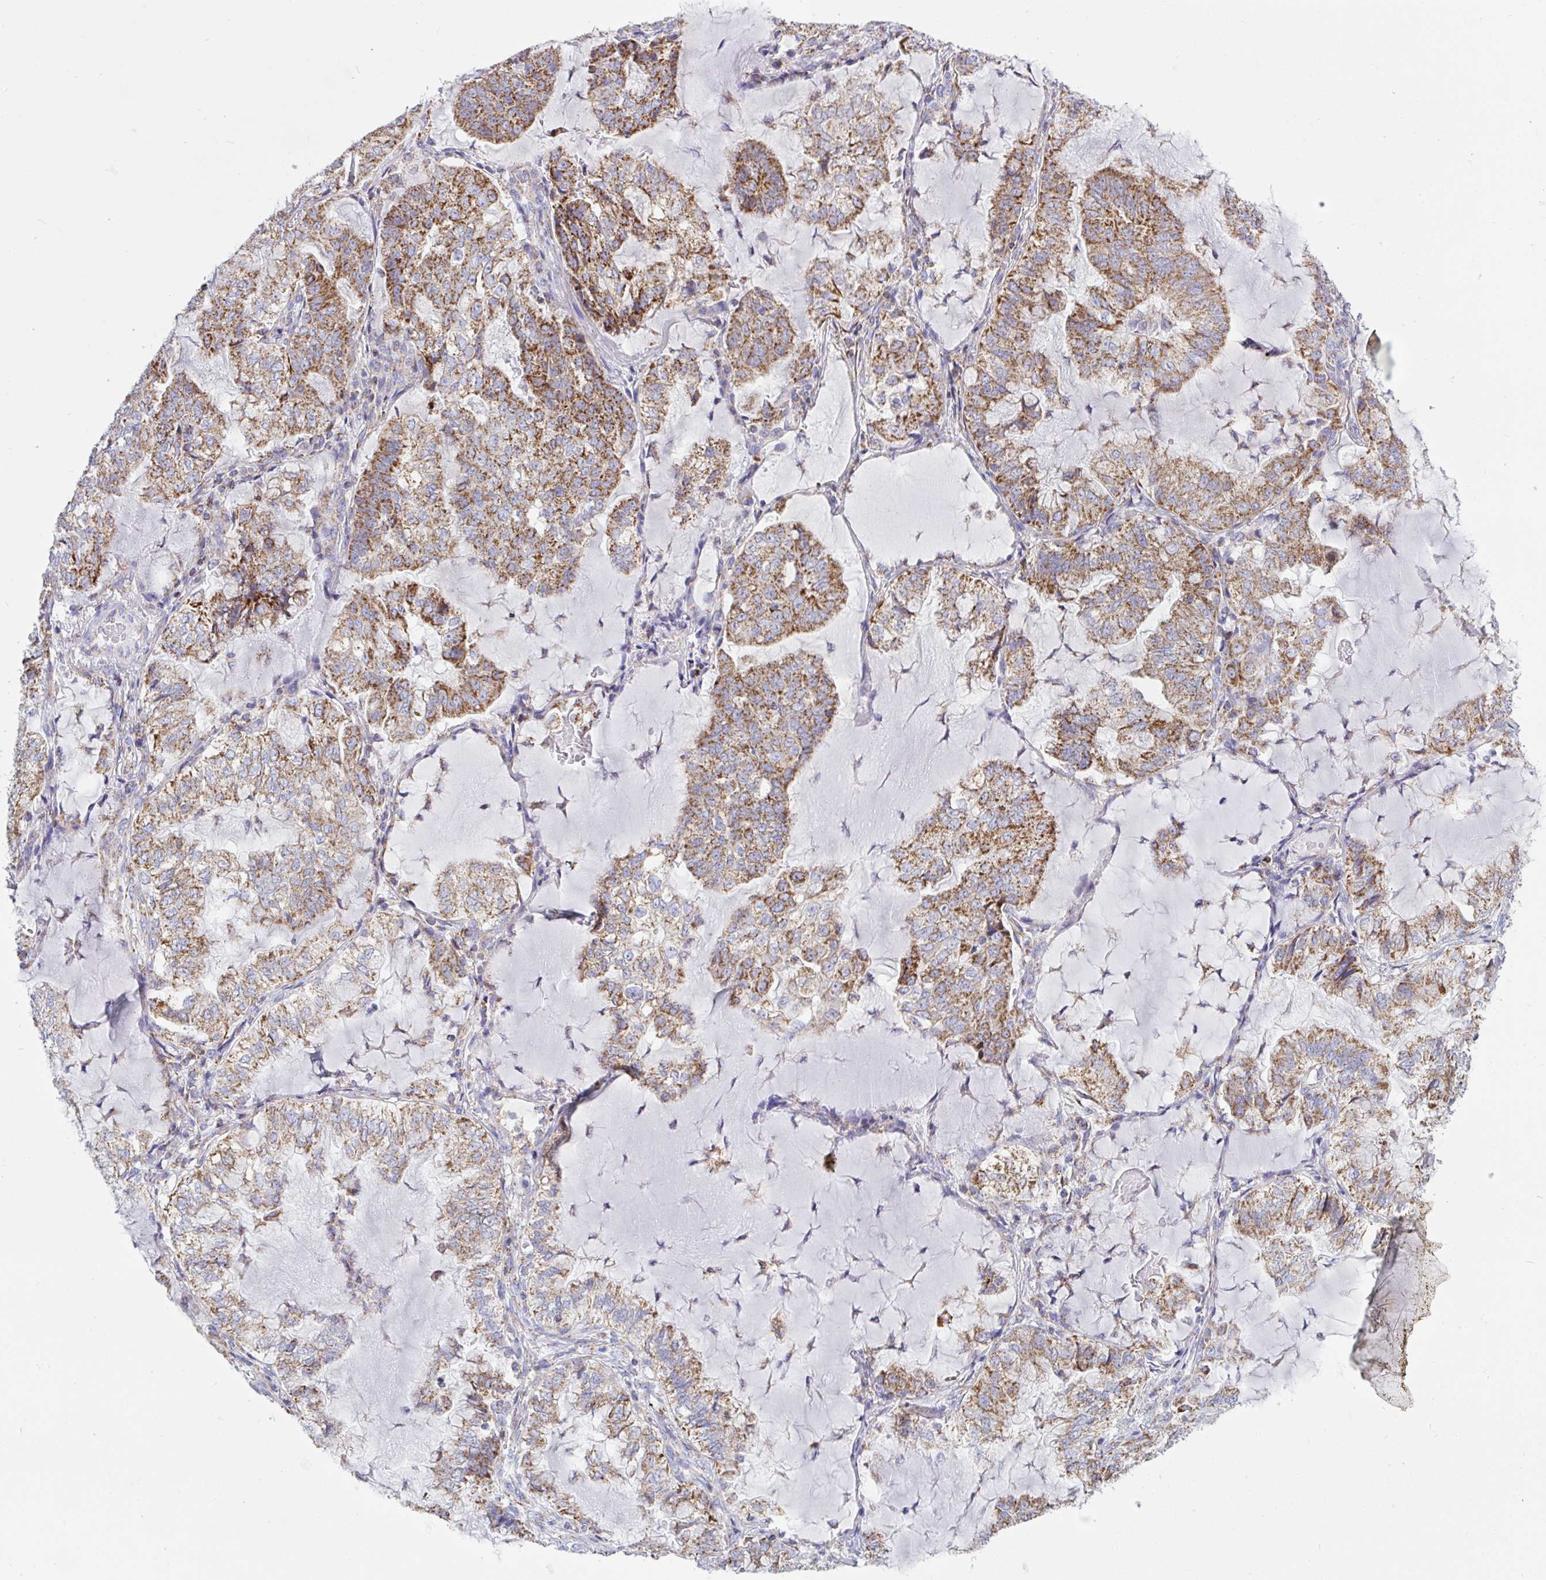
{"staining": {"intensity": "moderate", "quantity": "25%-75%", "location": "cytoplasmic/membranous"}, "tissue": "lung cancer", "cell_type": "Tumor cells", "image_type": "cancer", "snomed": [{"axis": "morphology", "description": "Adenocarcinoma, NOS"}, {"axis": "topography", "description": "Lymph node"}, {"axis": "topography", "description": "Lung"}], "caption": "Immunohistochemical staining of lung cancer displays medium levels of moderate cytoplasmic/membranous expression in about 25%-75% of tumor cells.", "gene": "HSPE1", "patient": {"sex": "male", "age": 66}}